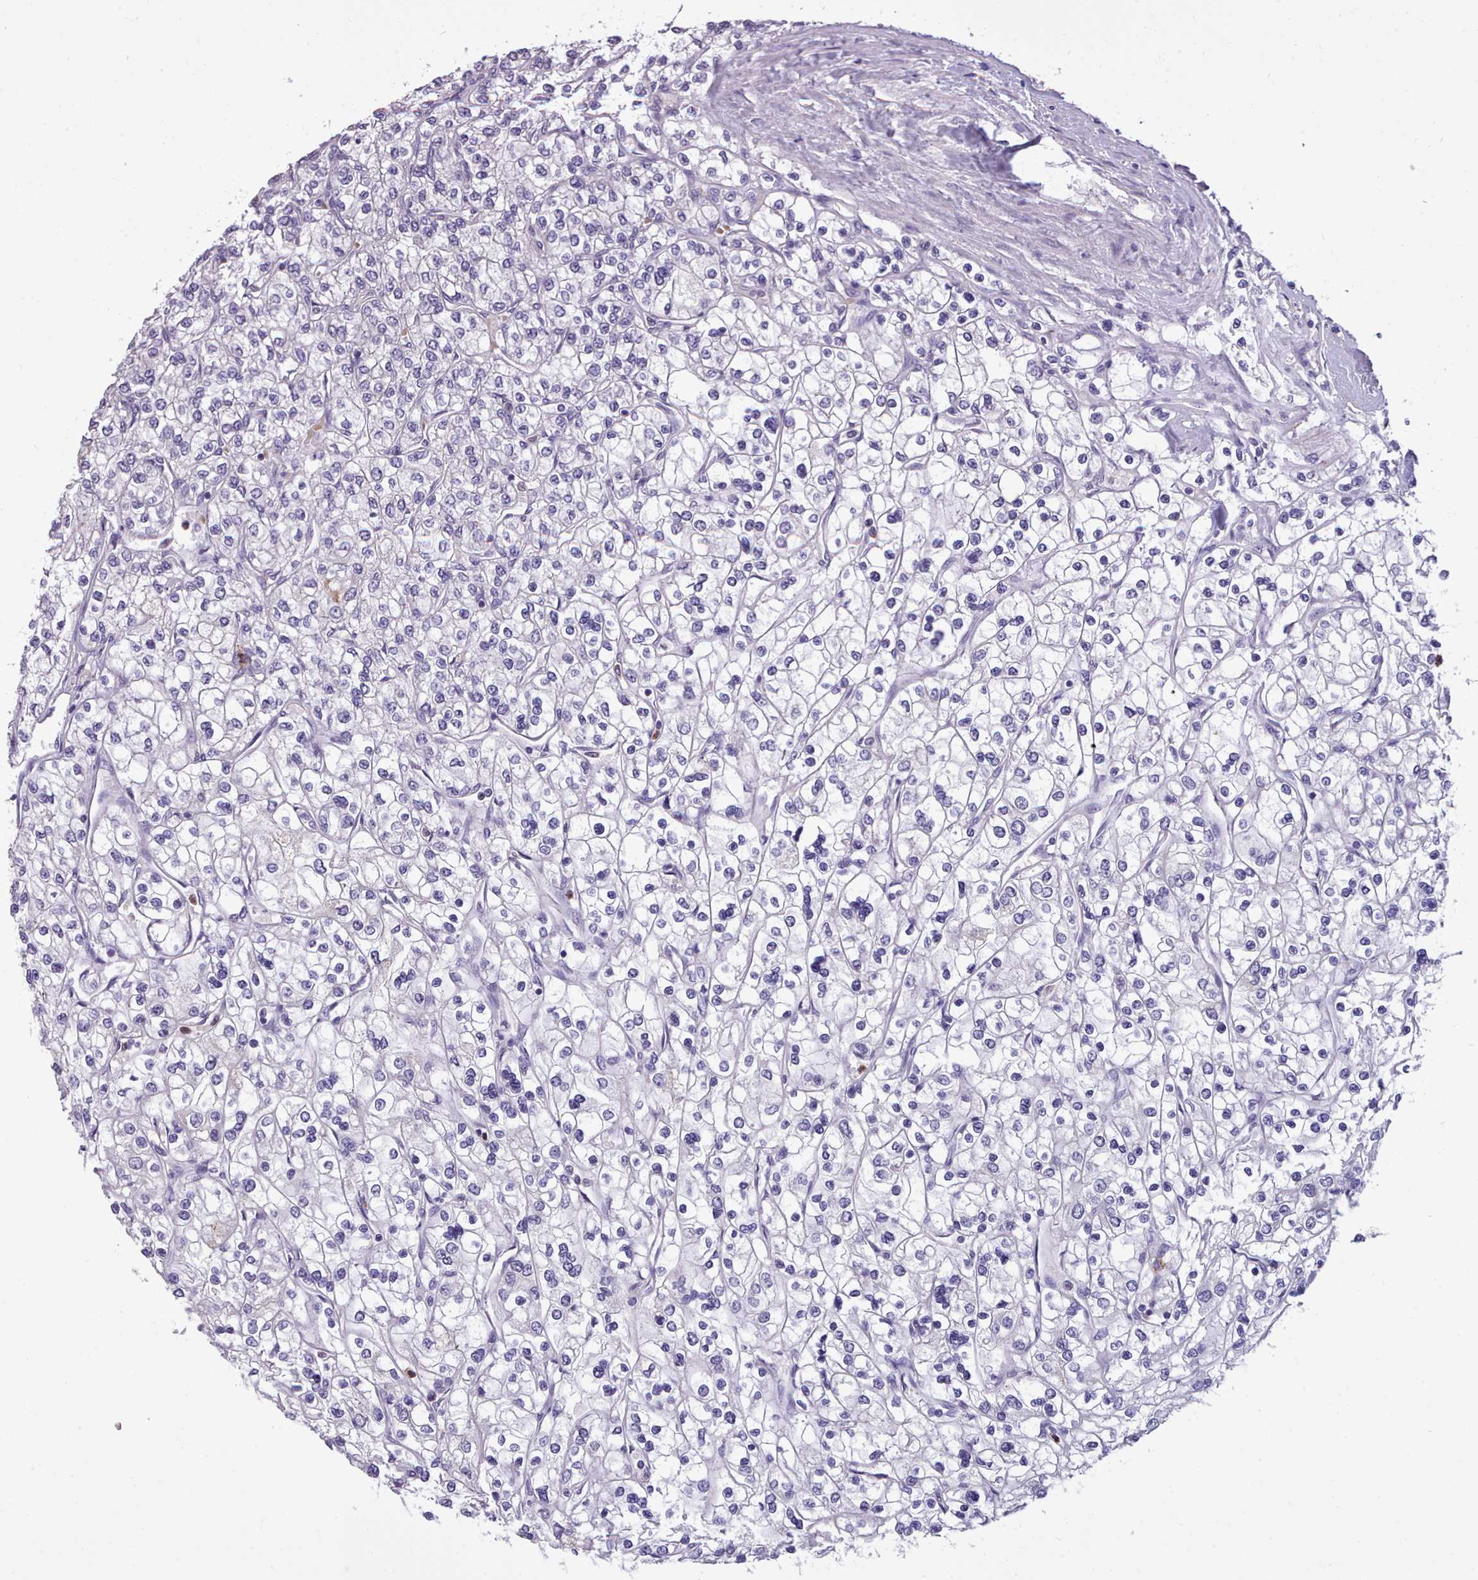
{"staining": {"intensity": "negative", "quantity": "none", "location": "none"}, "tissue": "renal cancer", "cell_type": "Tumor cells", "image_type": "cancer", "snomed": [{"axis": "morphology", "description": "Adenocarcinoma, NOS"}, {"axis": "topography", "description": "Kidney"}], "caption": "Tumor cells show no significant staining in renal cancer (adenocarcinoma).", "gene": "KCTD16", "patient": {"sex": "male", "age": 80}}